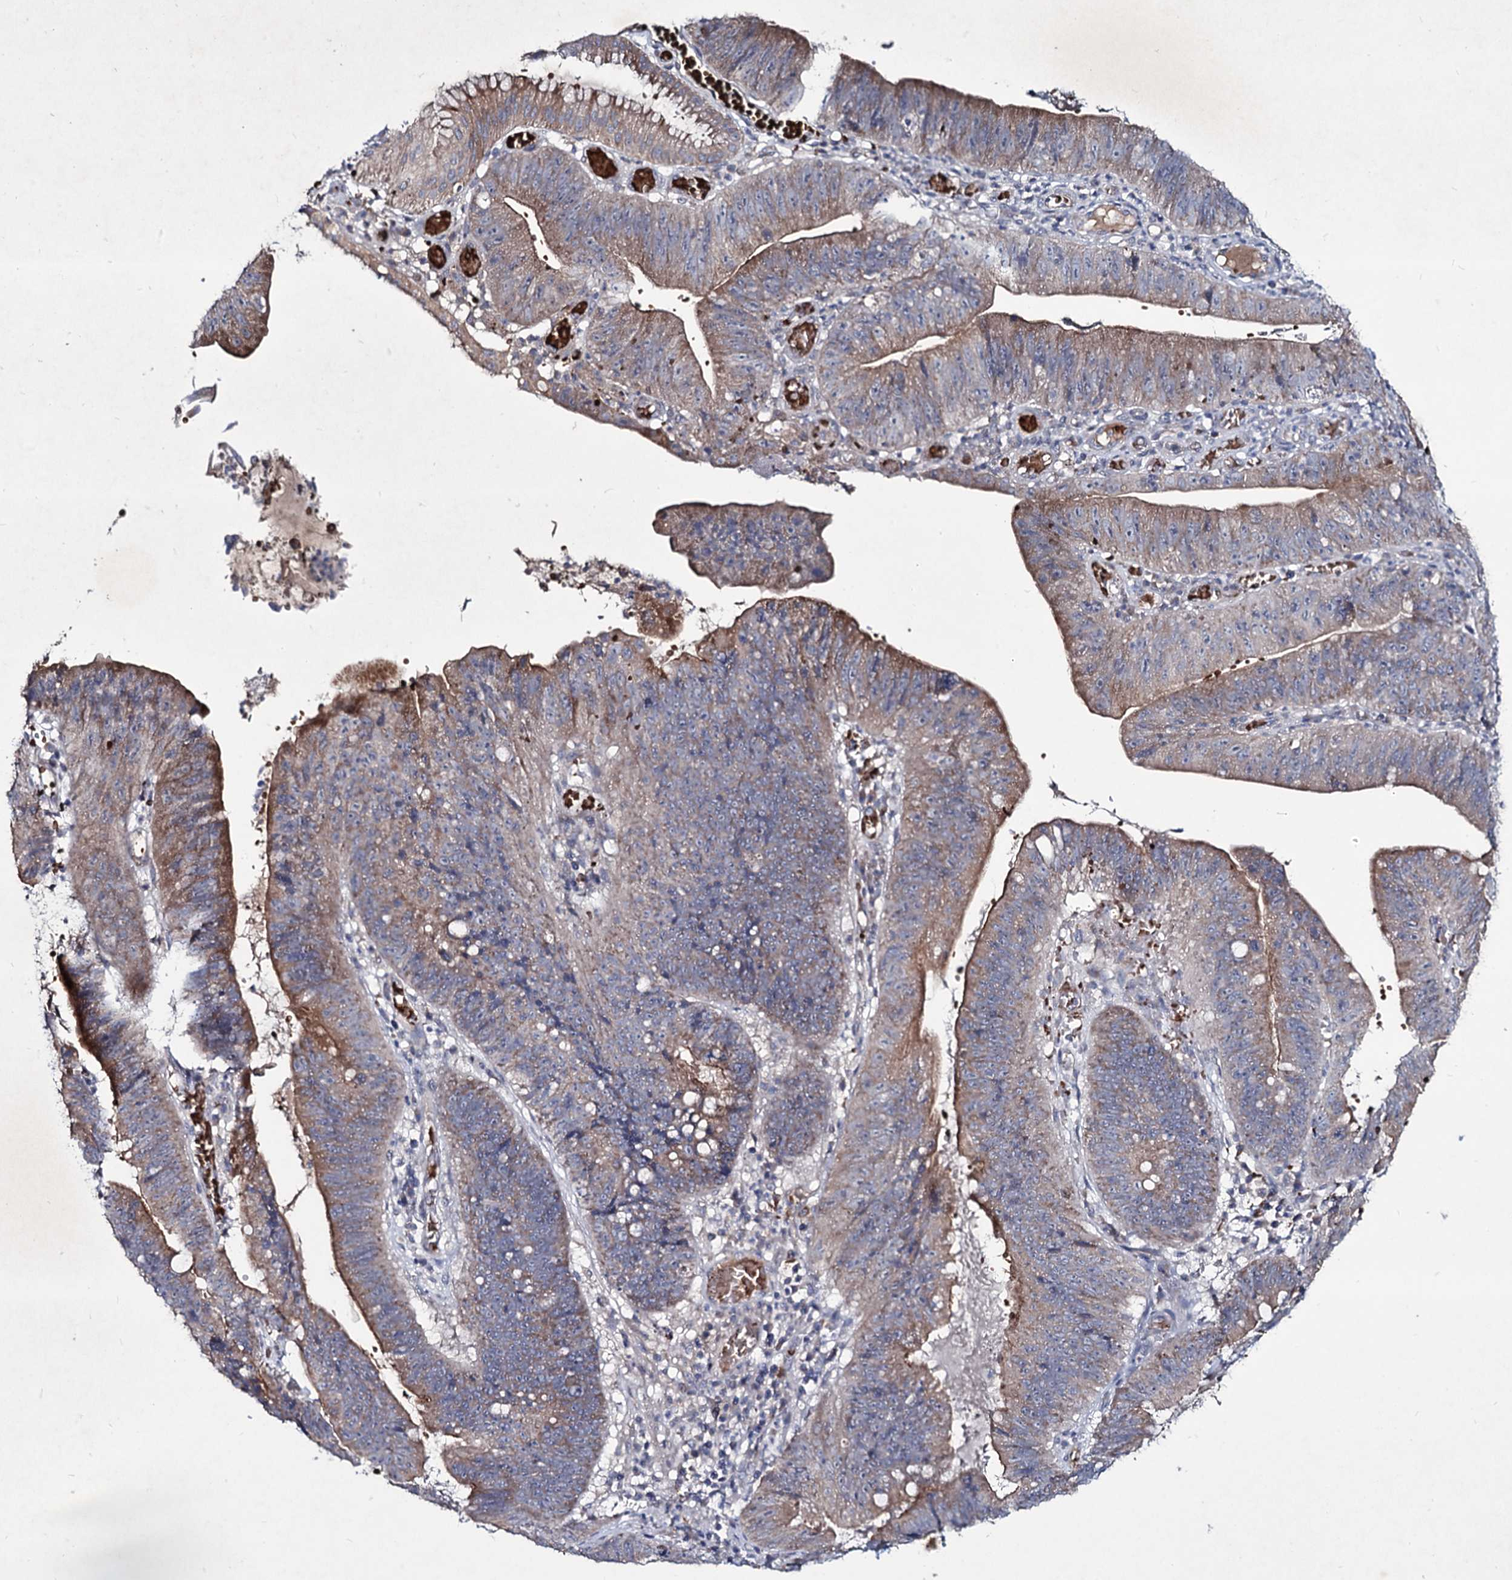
{"staining": {"intensity": "moderate", "quantity": ">75%", "location": "cytoplasmic/membranous"}, "tissue": "stomach cancer", "cell_type": "Tumor cells", "image_type": "cancer", "snomed": [{"axis": "morphology", "description": "Adenocarcinoma, NOS"}, {"axis": "topography", "description": "Stomach"}], "caption": "The histopathology image demonstrates staining of stomach cancer (adenocarcinoma), revealing moderate cytoplasmic/membranous protein expression (brown color) within tumor cells.", "gene": "RNF6", "patient": {"sex": "male", "age": 59}}